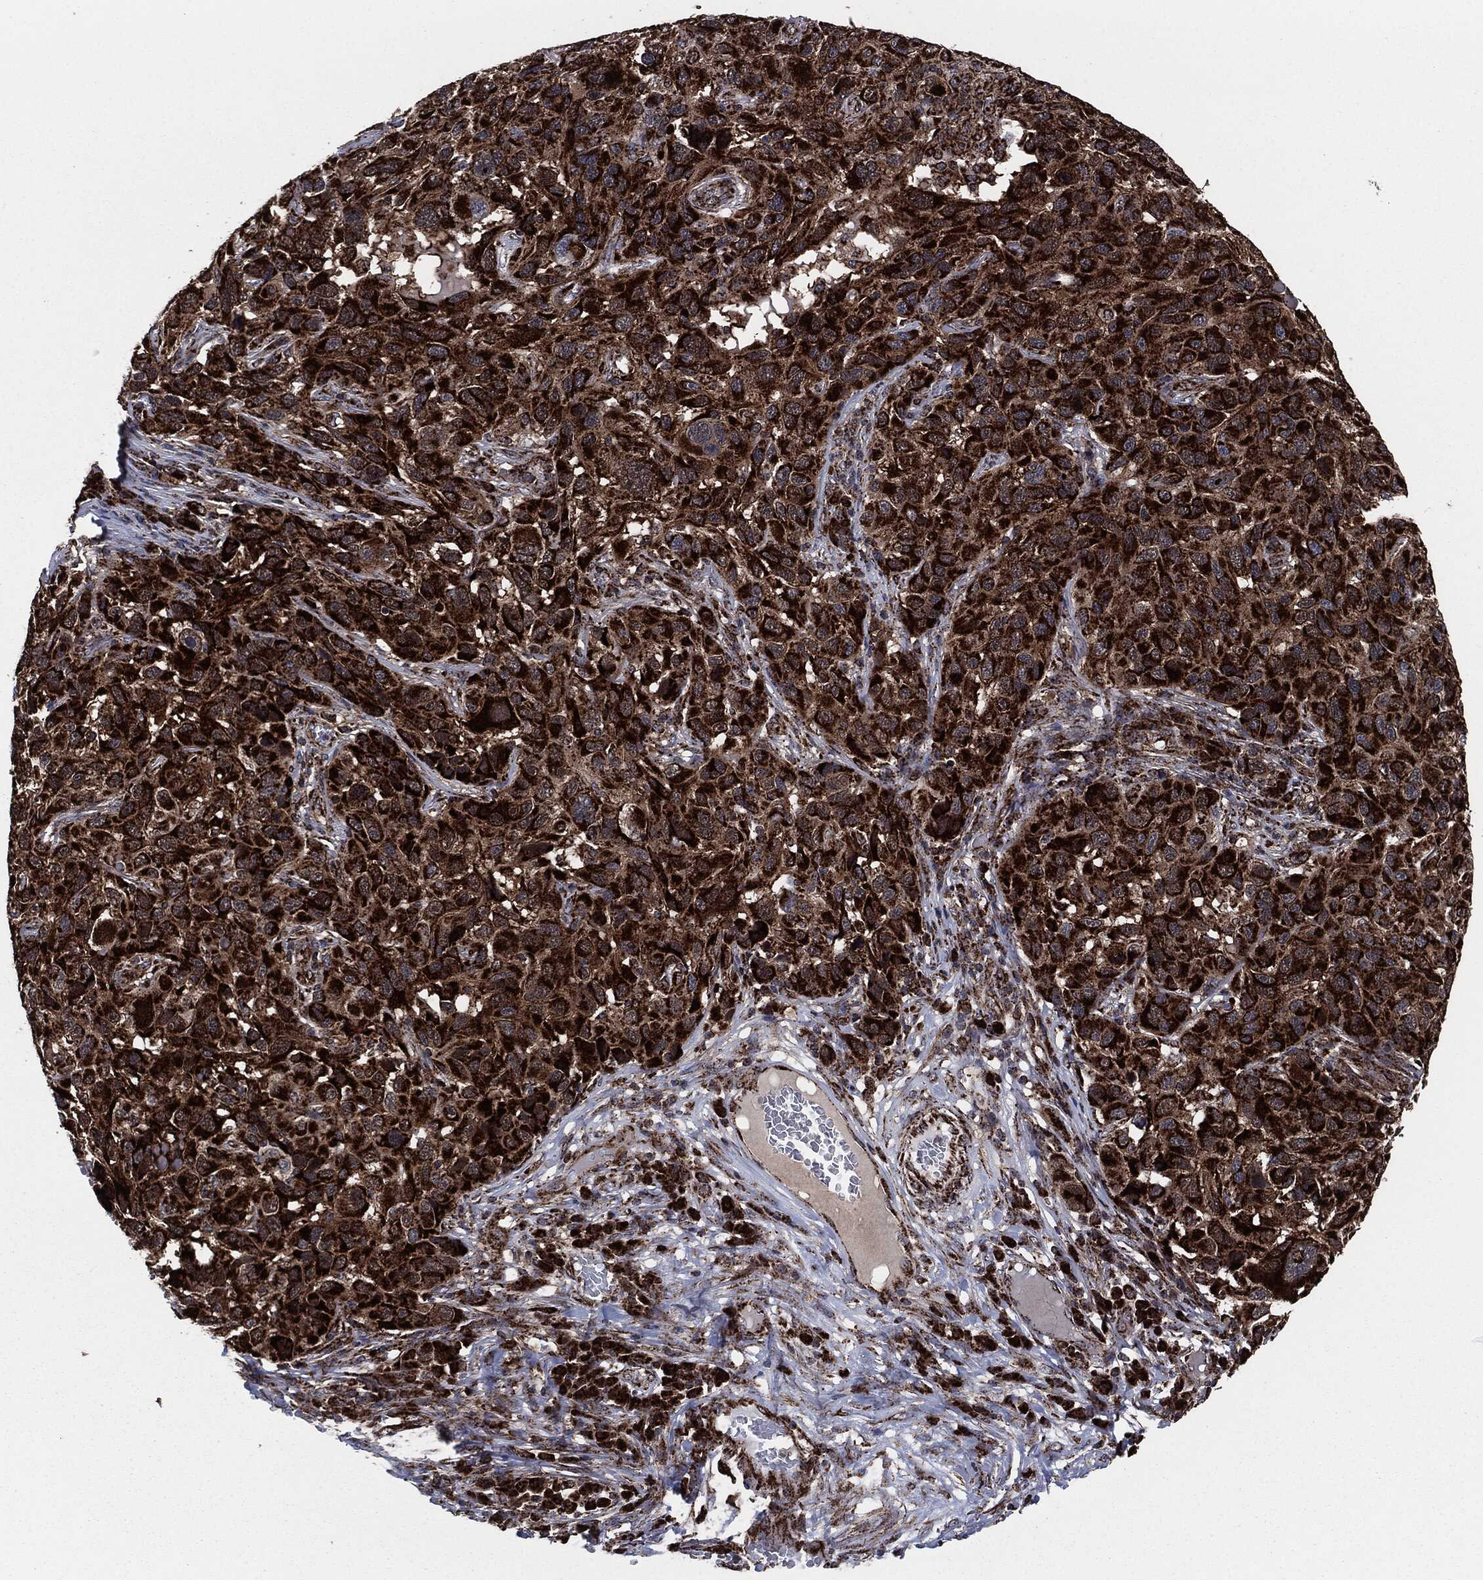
{"staining": {"intensity": "strong", "quantity": ">75%", "location": "cytoplasmic/membranous"}, "tissue": "melanoma", "cell_type": "Tumor cells", "image_type": "cancer", "snomed": [{"axis": "morphology", "description": "Malignant melanoma, NOS"}, {"axis": "topography", "description": "Skin"}], "caption": "Immunohistochemical staining of human malignant melanoma shows strong cytoplasmic/membranous protein expression in approximately >75% of tumor cells.", "gene": "FH", "patient": {"sex": "male", "age": 53}}